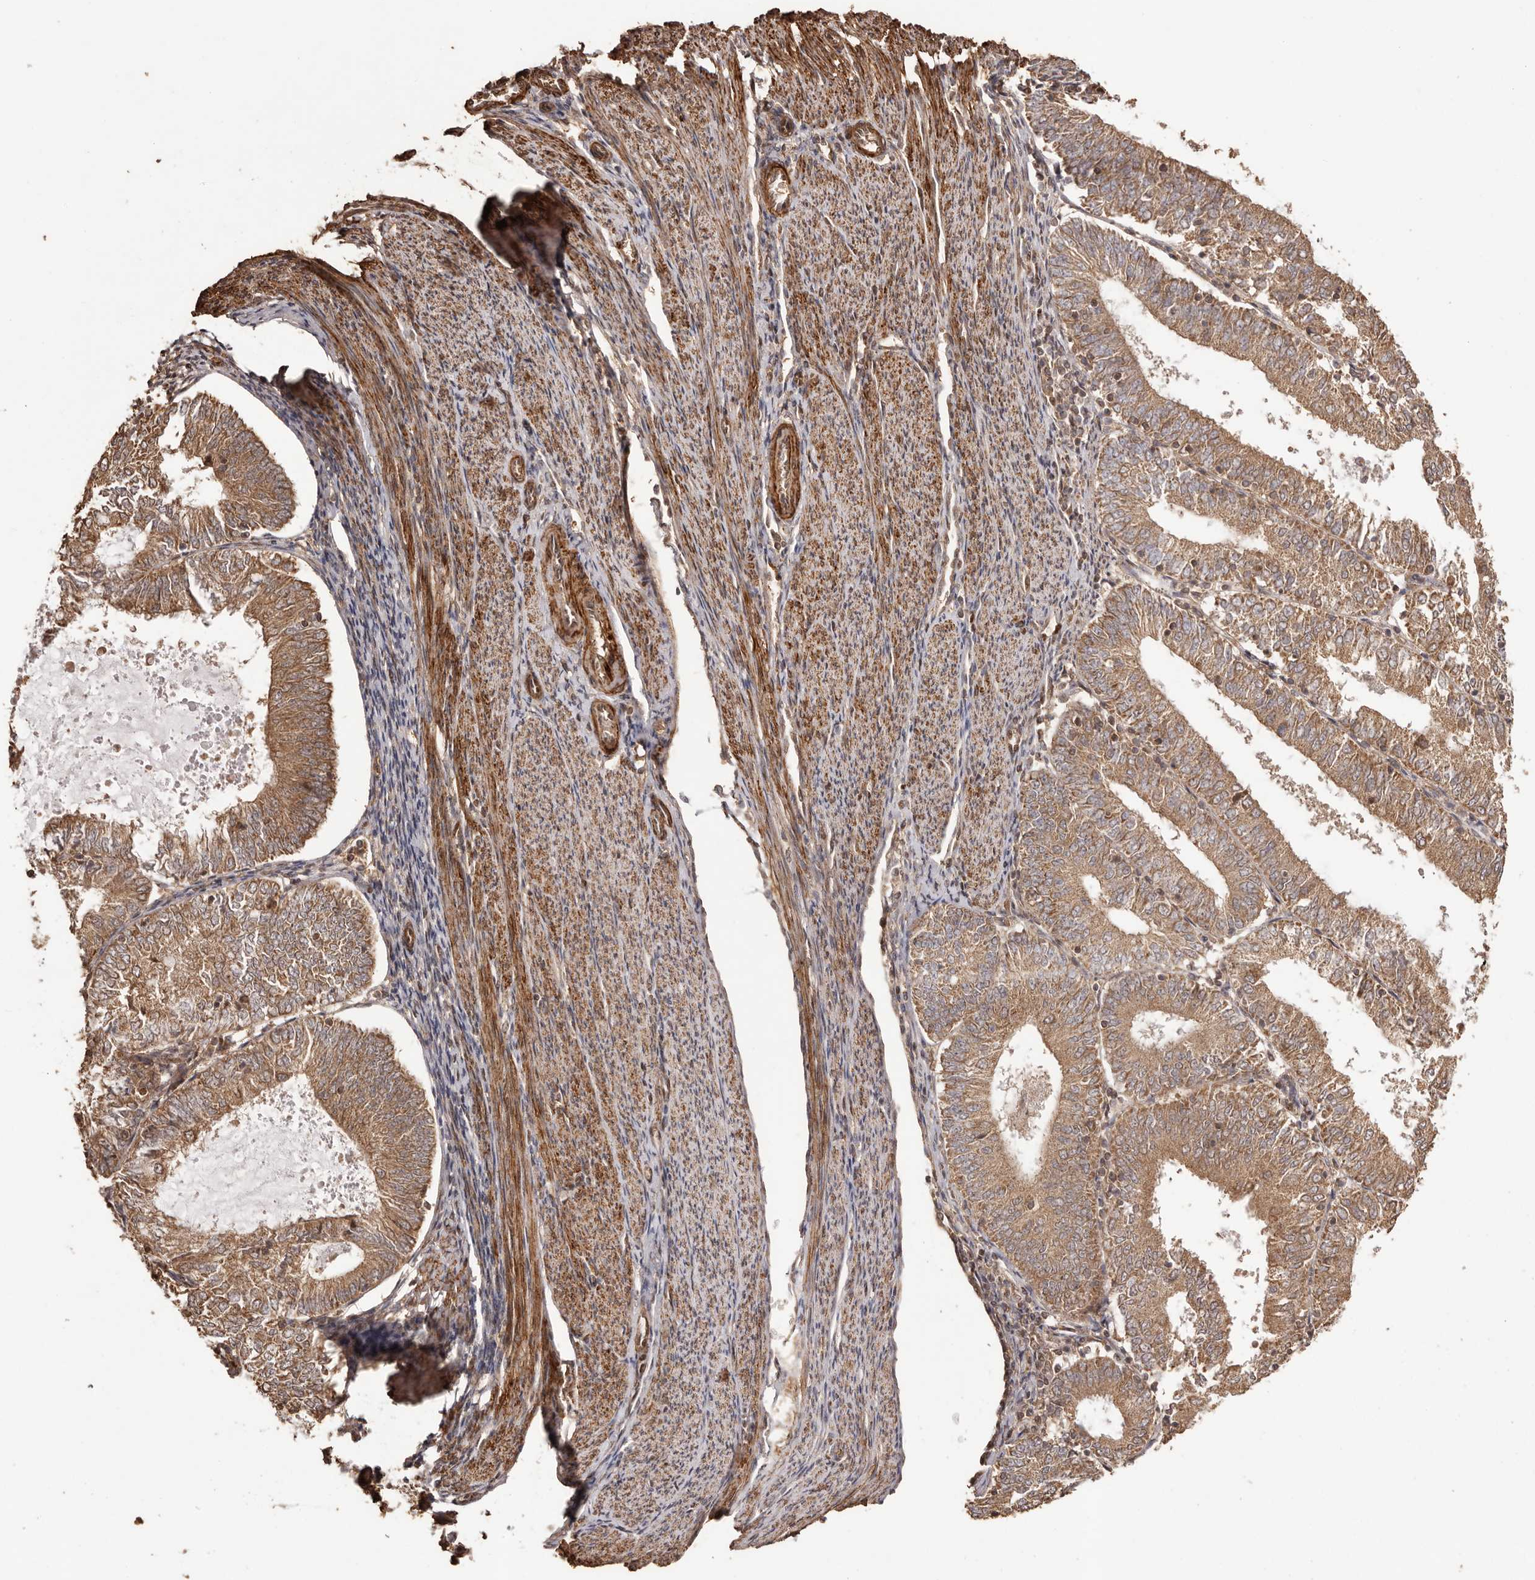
{"staining": {"intensity": "moderate", "quantity": ">75%", "location": "cytoplasmic/membranous"}, "tissue": "endometrial cancer", "cell_type": "Tumor cells", "image_type": "cancer", "snomed": [{"axis": "morphology", "description": "Adenocarcinoma, NOS"}, {"axis": "topography", "description": "Endometrium"}], "caption": "Human endometrial cancer stained with a brown dye shows moderate cytoplasmic/membranous positive staining in approximately >75% of tumor cells.", "gene": "UBR2", "patient": {"sex": "female", "age": 57}}